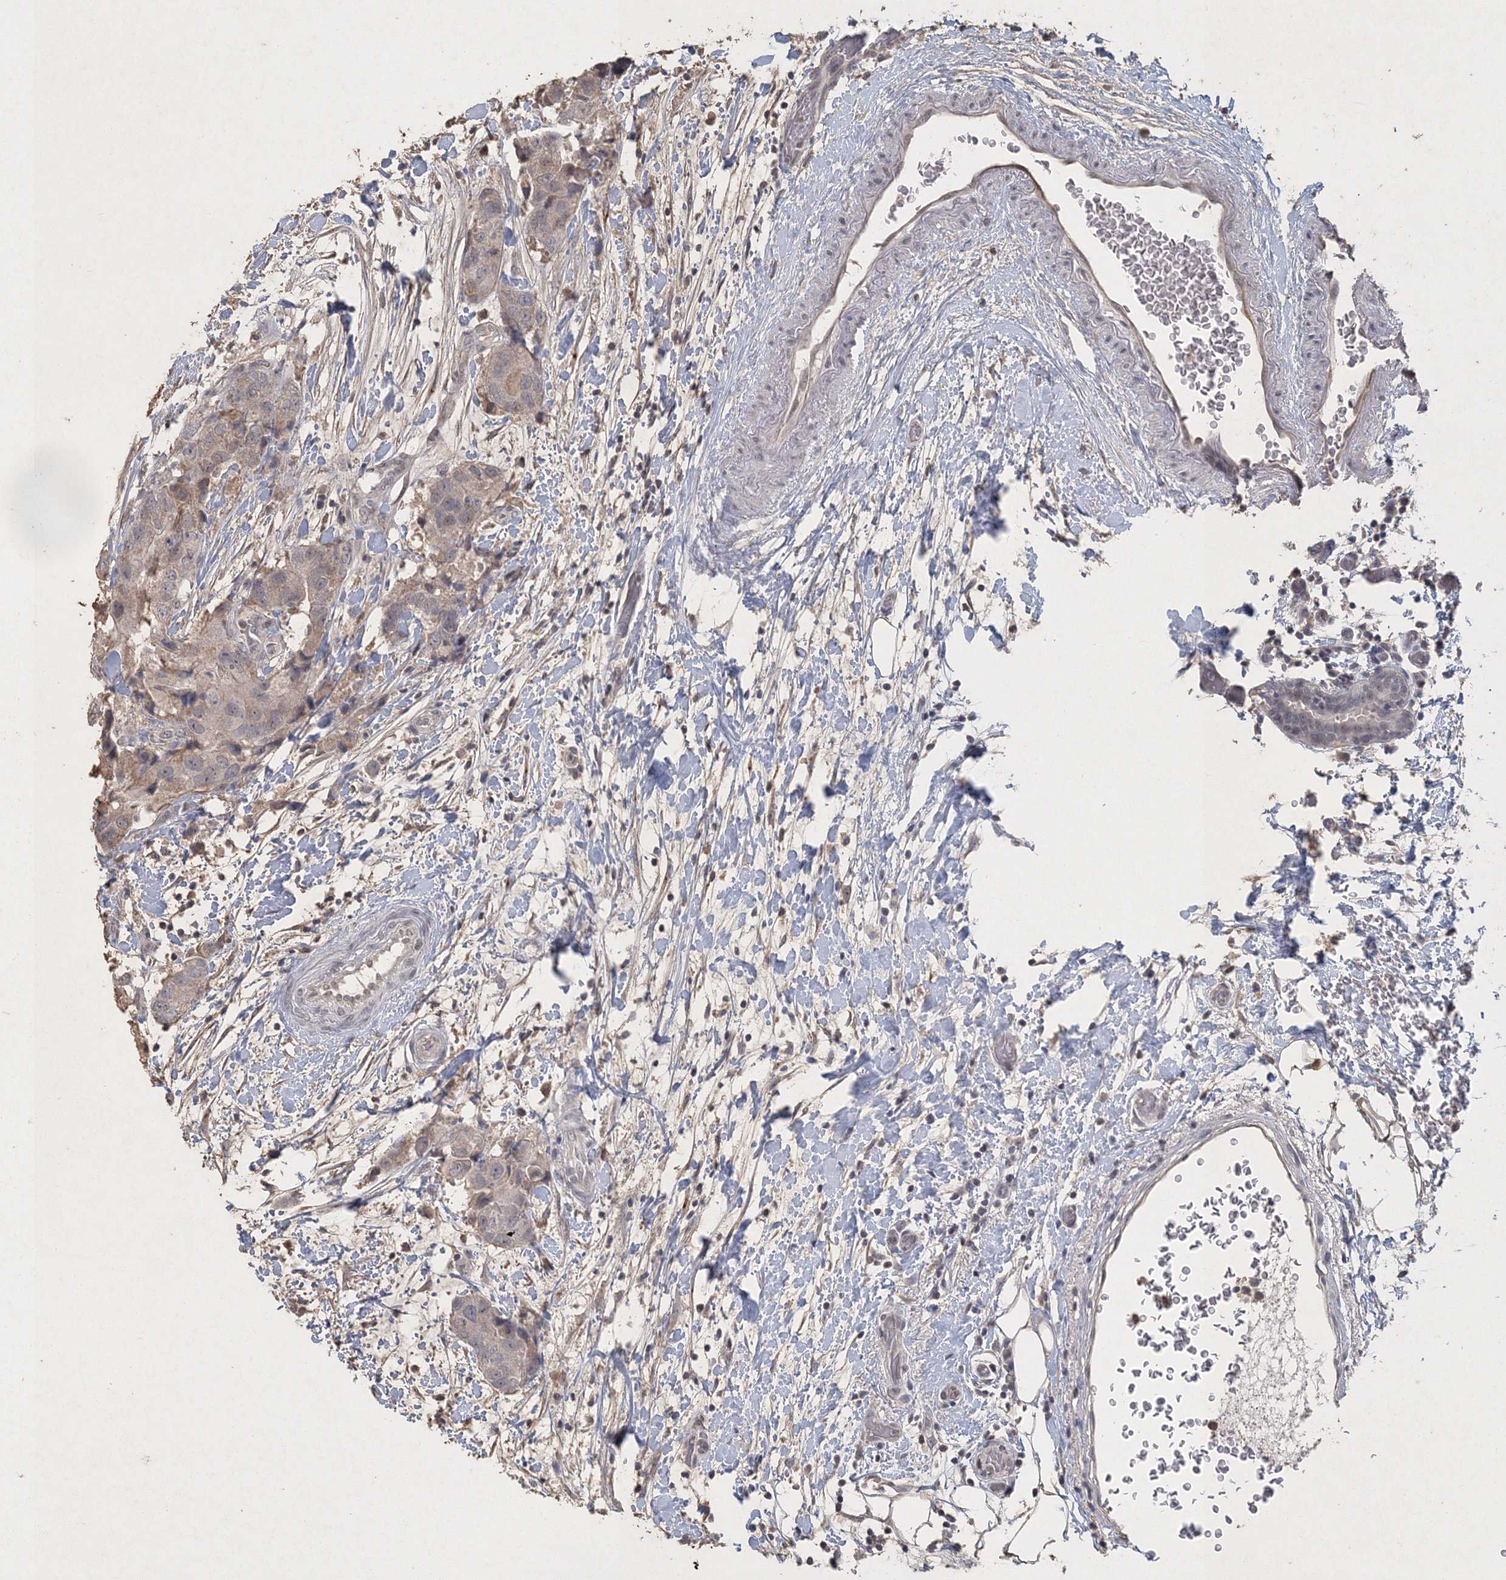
{"staining": {"intensity": "weak", "quantity": "<25%", "location": "cytoplasmic/membranous"}, "tissue": "breast cancer", "cell_type": "Tumor cells", "image_type": "cancer", "snomed": [{"axis": "morphology", "description": "Duct carcinoma"}, {"axis": "topography", "description": "Breast"}], "caption": "The histopathology image shows no staining of tumor cells in breast infiltrating ductal carcinoma.", "gene": "UIMC1", "patient": {"sex": "female", "age": 62}}